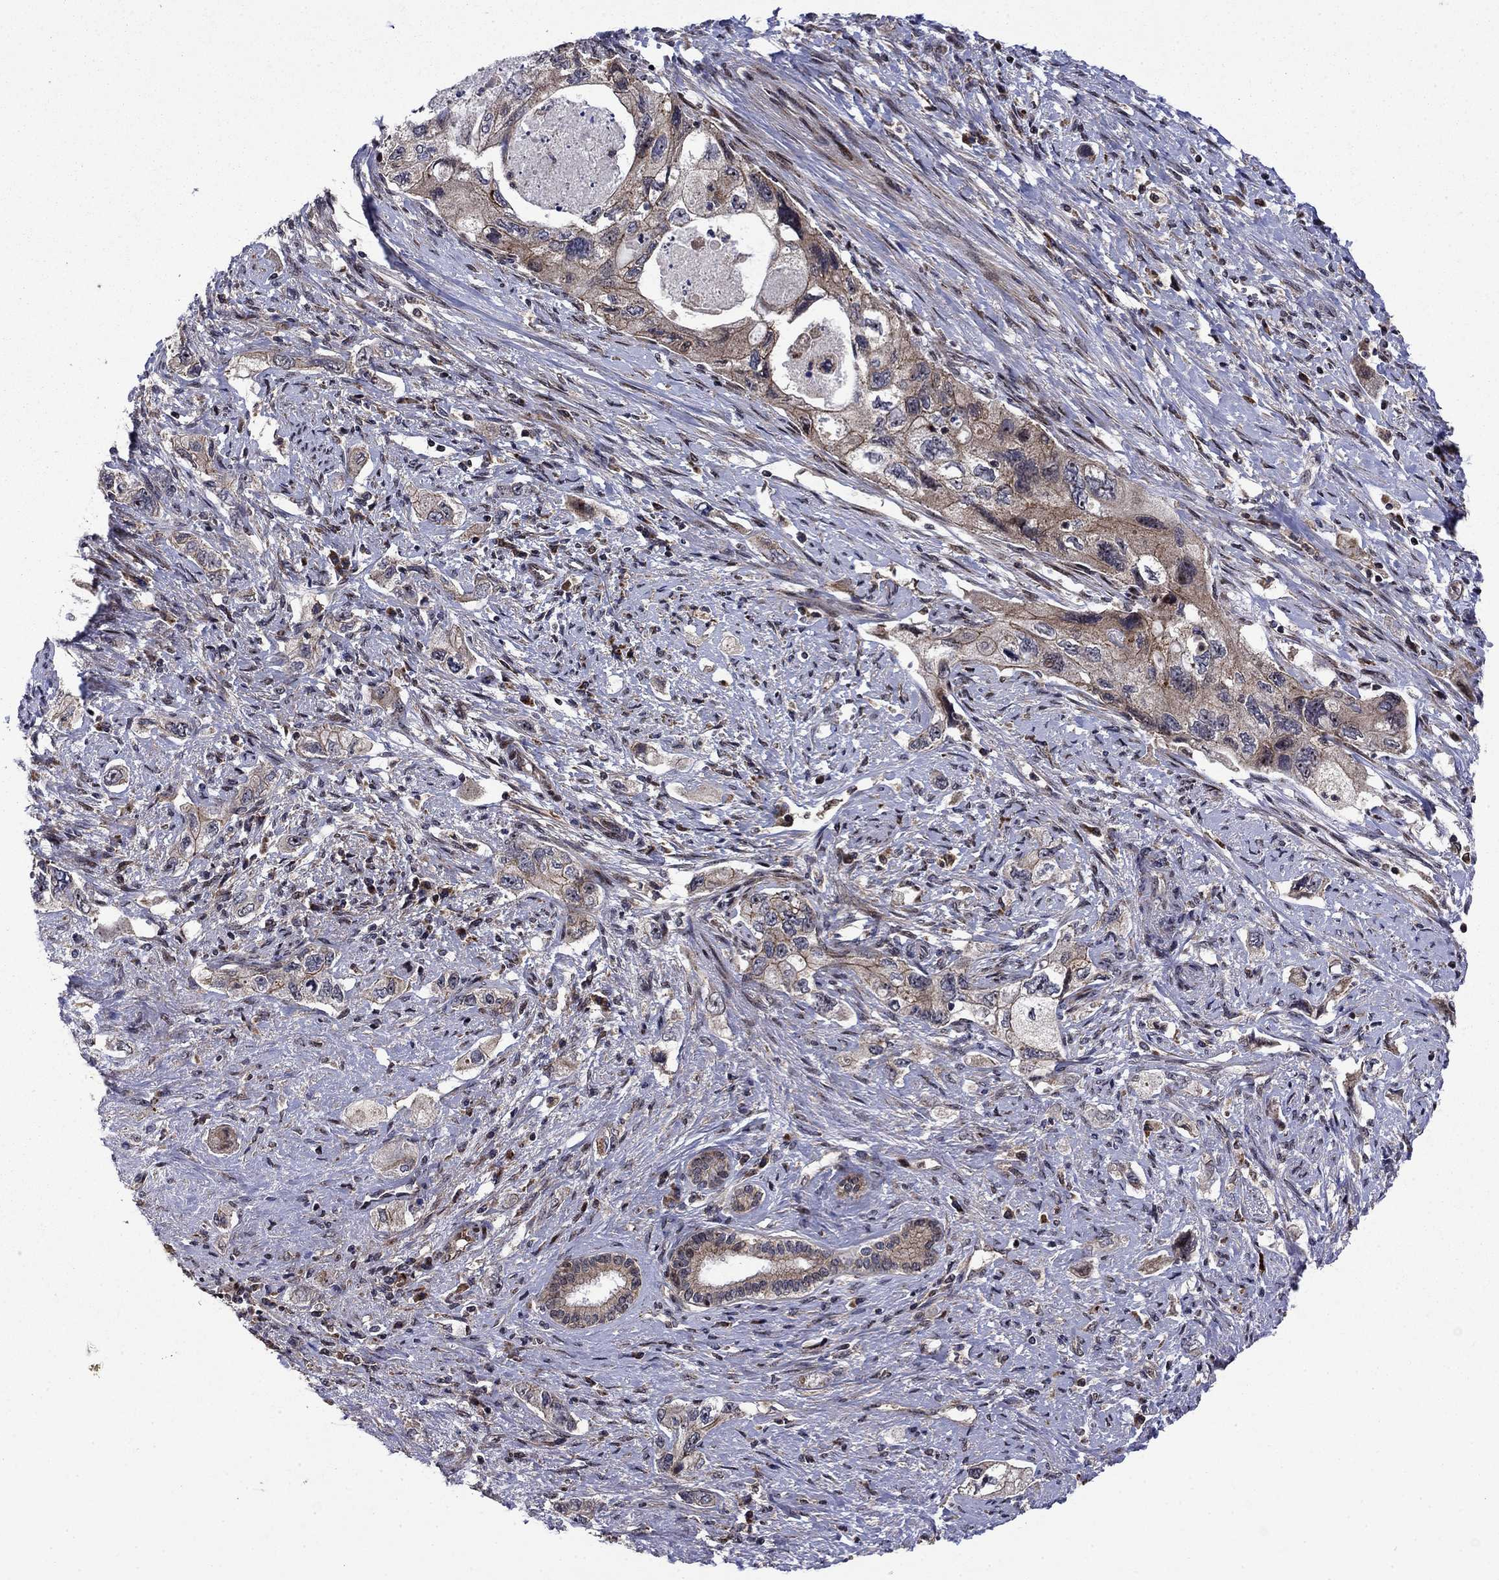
{"staining": {"intensity": "moderate", "quantity": "<25%", "location": "cytoplasmic/membranous"}, "tissue": "pancreatic cancer", "cell_type": "Tumor cells", "image_type": "cancer", "snomed": [{"axis": "morphology", "description": "Adenocarcinoma, NOS"}, {"axis": "topography", "description": "Pancreas"}], "caption": "Immunohistochemistry of human adenocarcinoma (pancreatic) displays low levels of moderate cytoplasmic/membranous positivity in approximately <25% of tumor cells.", "gene": "AGTPBP1", "patient": {"sex": "female", "age": 73}}